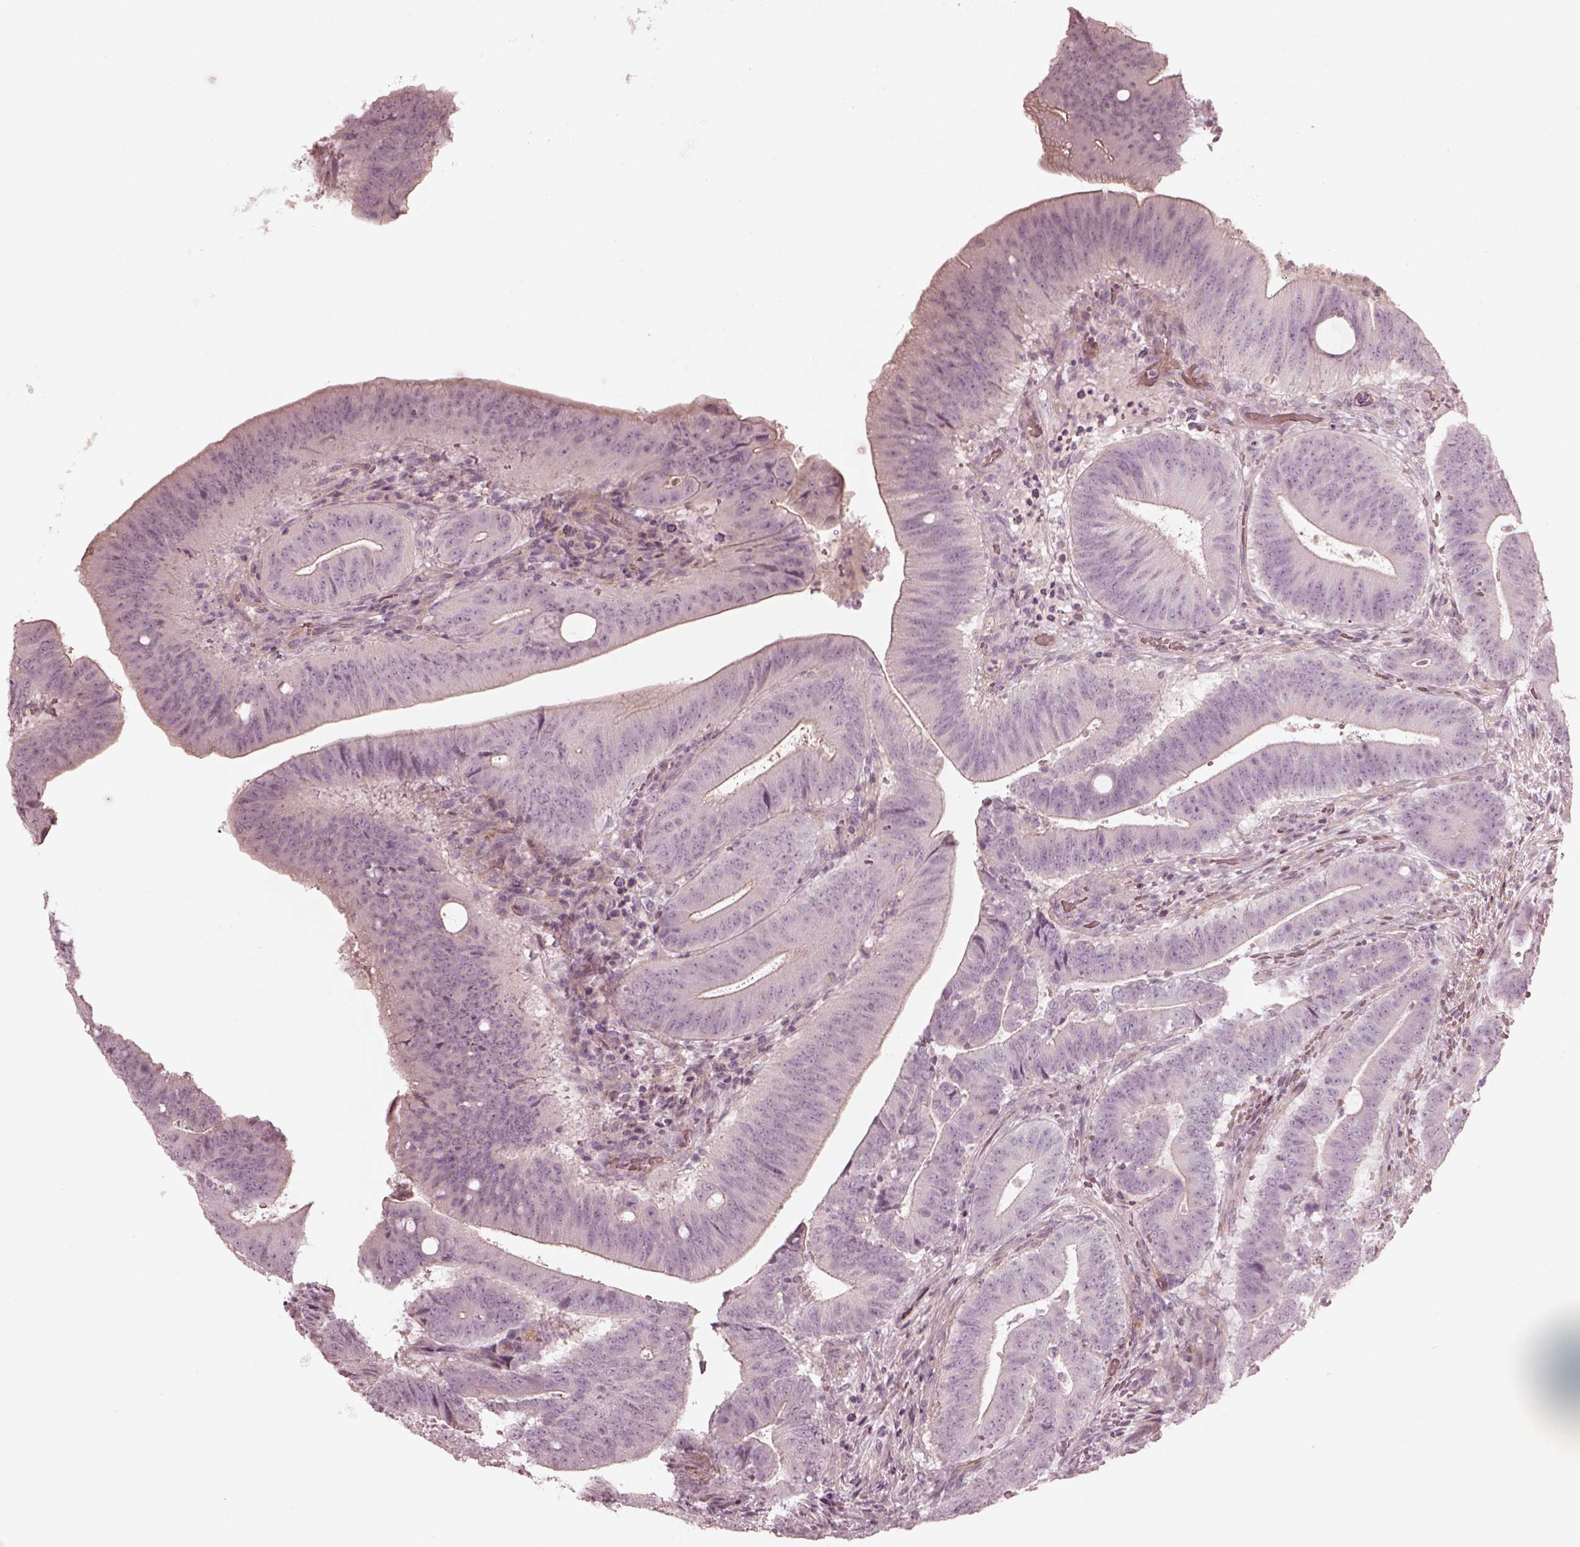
{"staining": {"intensity": "negative", "quantity": "none", "location": "none"}, "tissue": "colorectal cancer", "cell_type": "Tumor cells", "image_type": "cancer", "snomed": [{"axis": "morphology", "description": "Adenocarcinoma, NOS"}, {"axis": "topography", "description": "Colon"}], "caption": "An image of colorectal adenocarcinoma stained for a protein reveals no brown staining in tumor cells.", "gene": "PRLHR", "patient": {"sex": "female", "age": 43}}